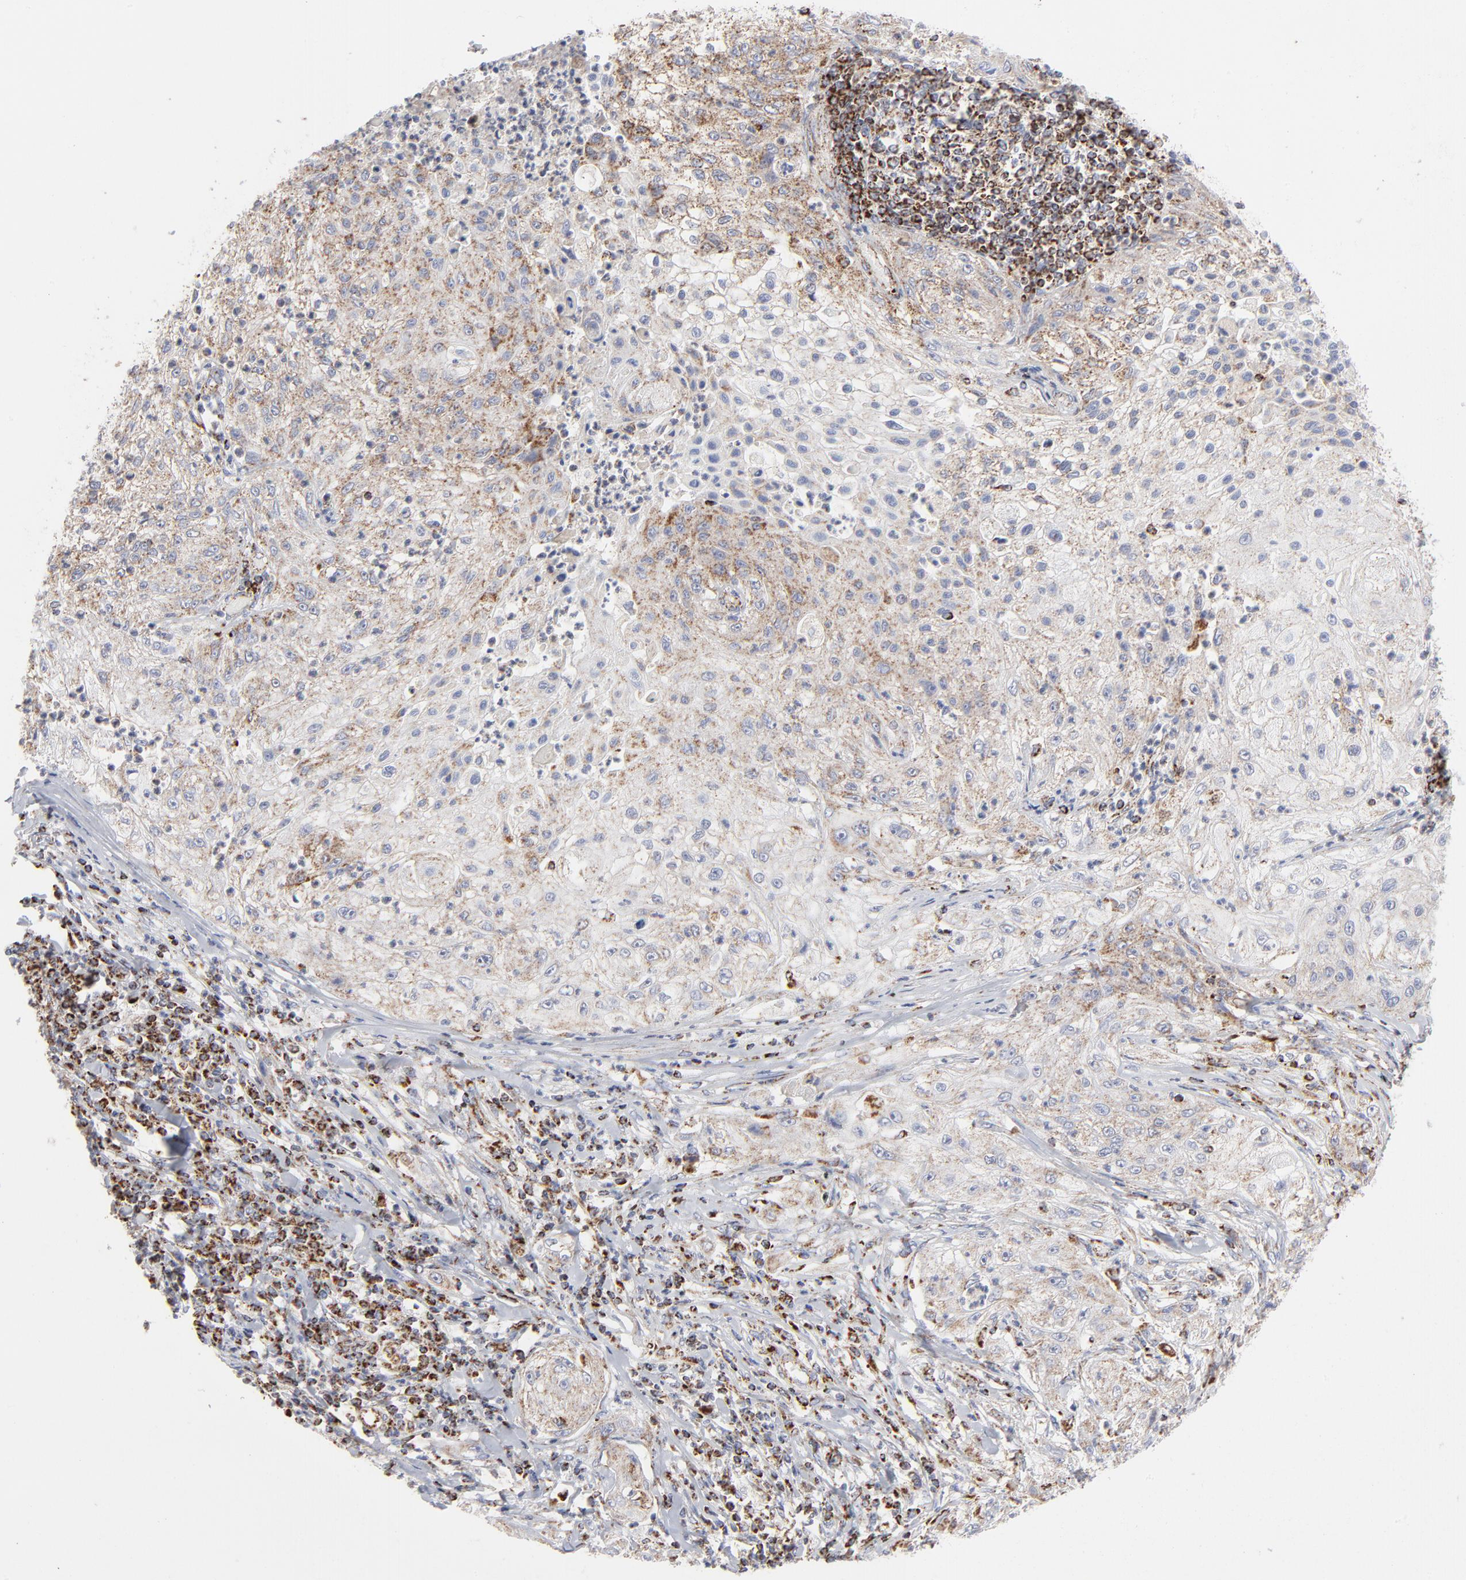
{"staining": {"intensity": "moderate", "quantity": "25%-75%", "location": "cytoplasmic/membranous"}, "tissue": "lung cancer", "cell_type": "Tumor cells", "image_type": "cancer", "snomed": [{"axis": "morphology", "description": "Inflammation, NOS"}, {"axis": "morphology", "description": "Squamous cell carcinoma, NOS"}, {"axis": "topography", "description": "Lymph node"}, {"axis": "topography", "description": "Soft tissue"}, {"axis": "topography", "description": "Lung"}], "caption": "This is a histology image of IHC staining of lung squamous cell carcinoma, which shows moderate positivity in the cytoplasmic/membranous of tumor cells.", "gene": "ASB3", "patient": {"sex": "male", "age": 66}}